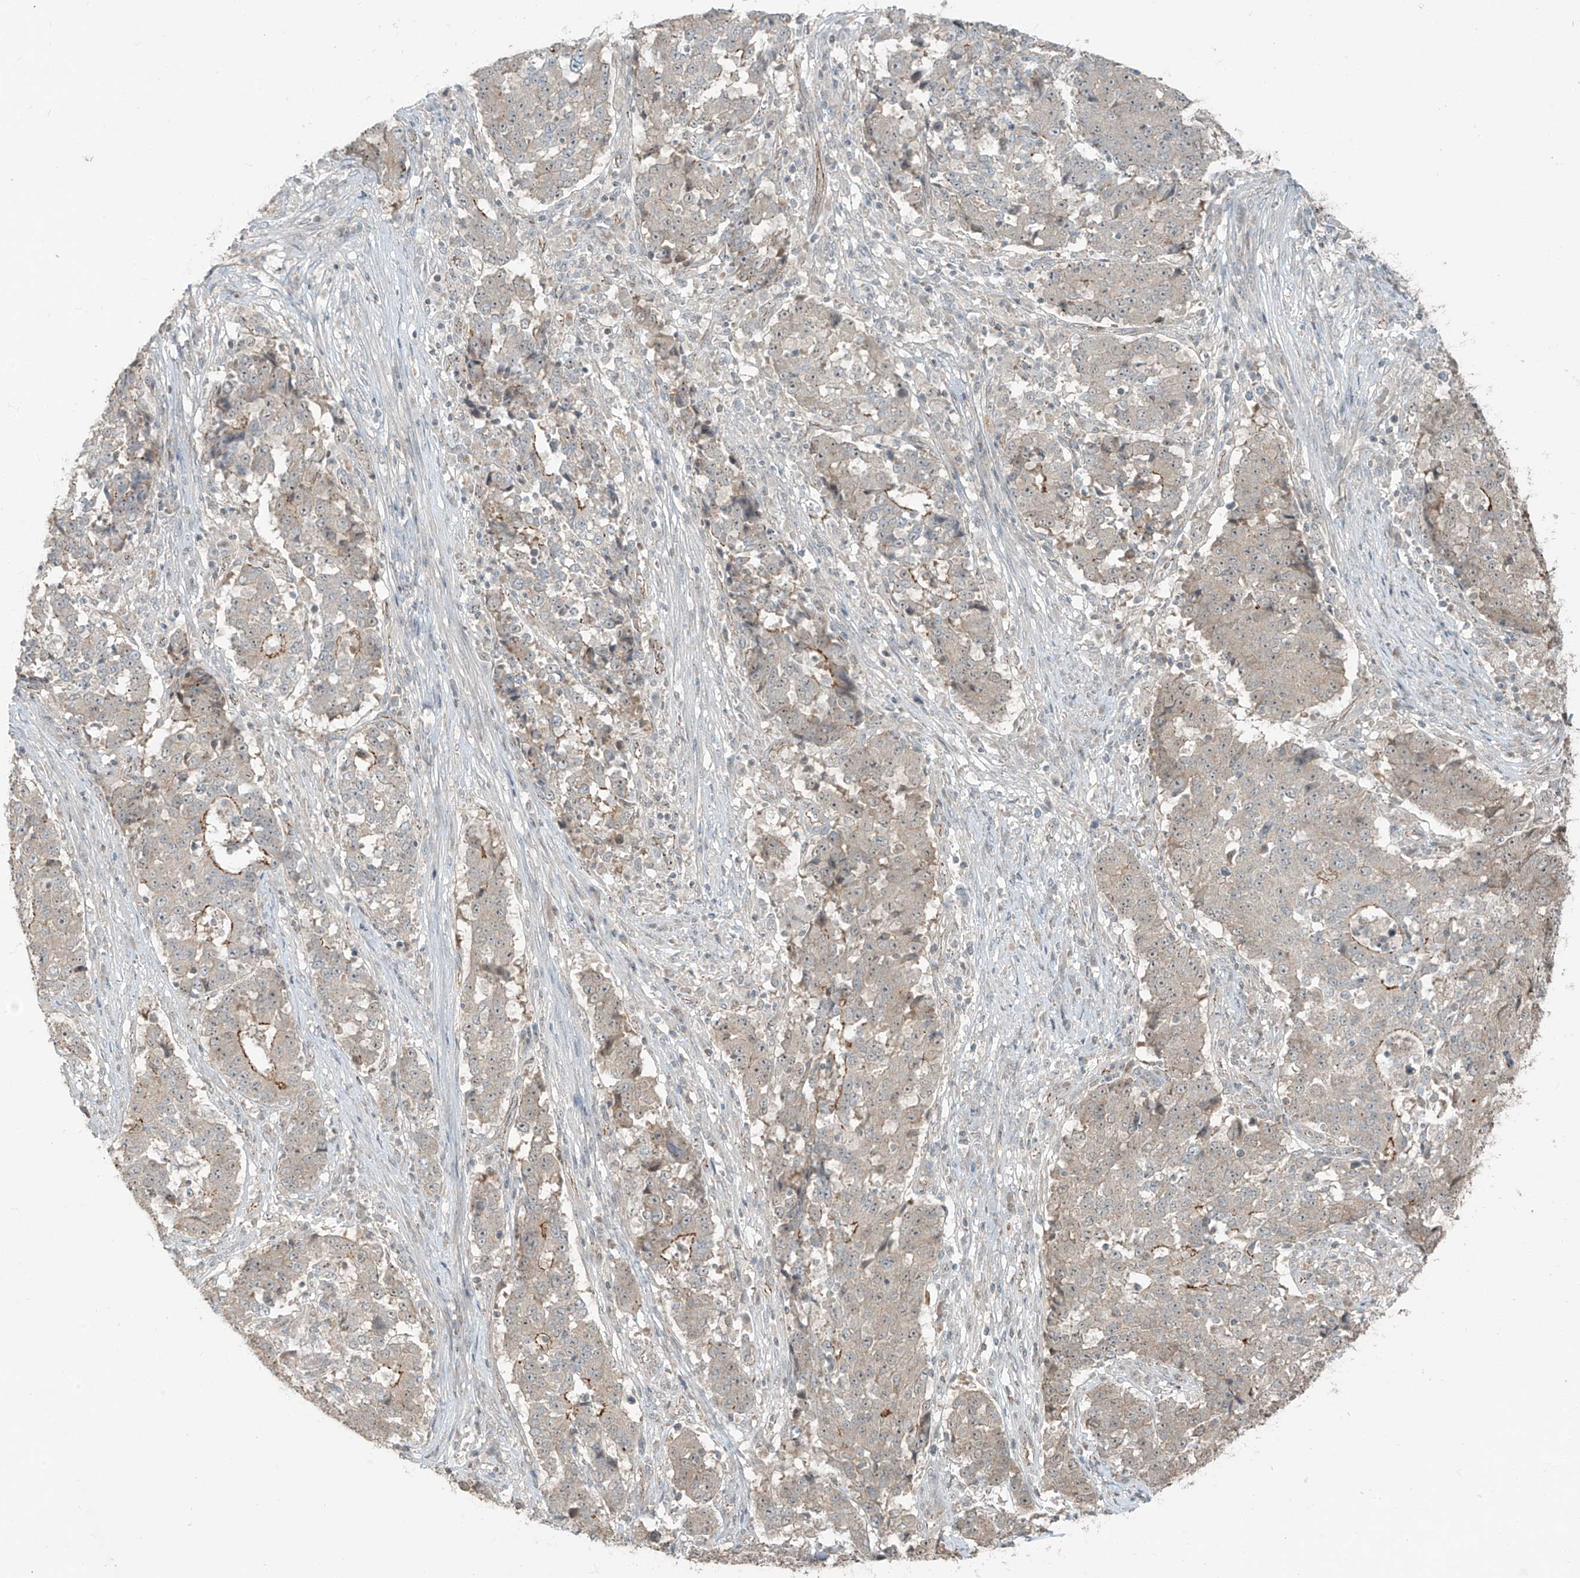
{"staining": {"intensity": "moderate", "quantity": "<25%", "location": "cytoplasmic/membranous"}, "tissue": "stomach cancer", "cell_type": "Tumor cells", "image_type": "cancer", "snomed": [{"axis": "morphology", "description": "Adenocarcinoma, NOS"}, {"axis": "topography", "description": "Stomach"}], "caption": "Immunohistochemical staining of stomach adenocarcinoma demonstrates moderate cytoplasmic/membranous protein staining in about <25% of tumor cells.", "gene": "ZNF16", "patient": {"sex": "male", "age": 59}}